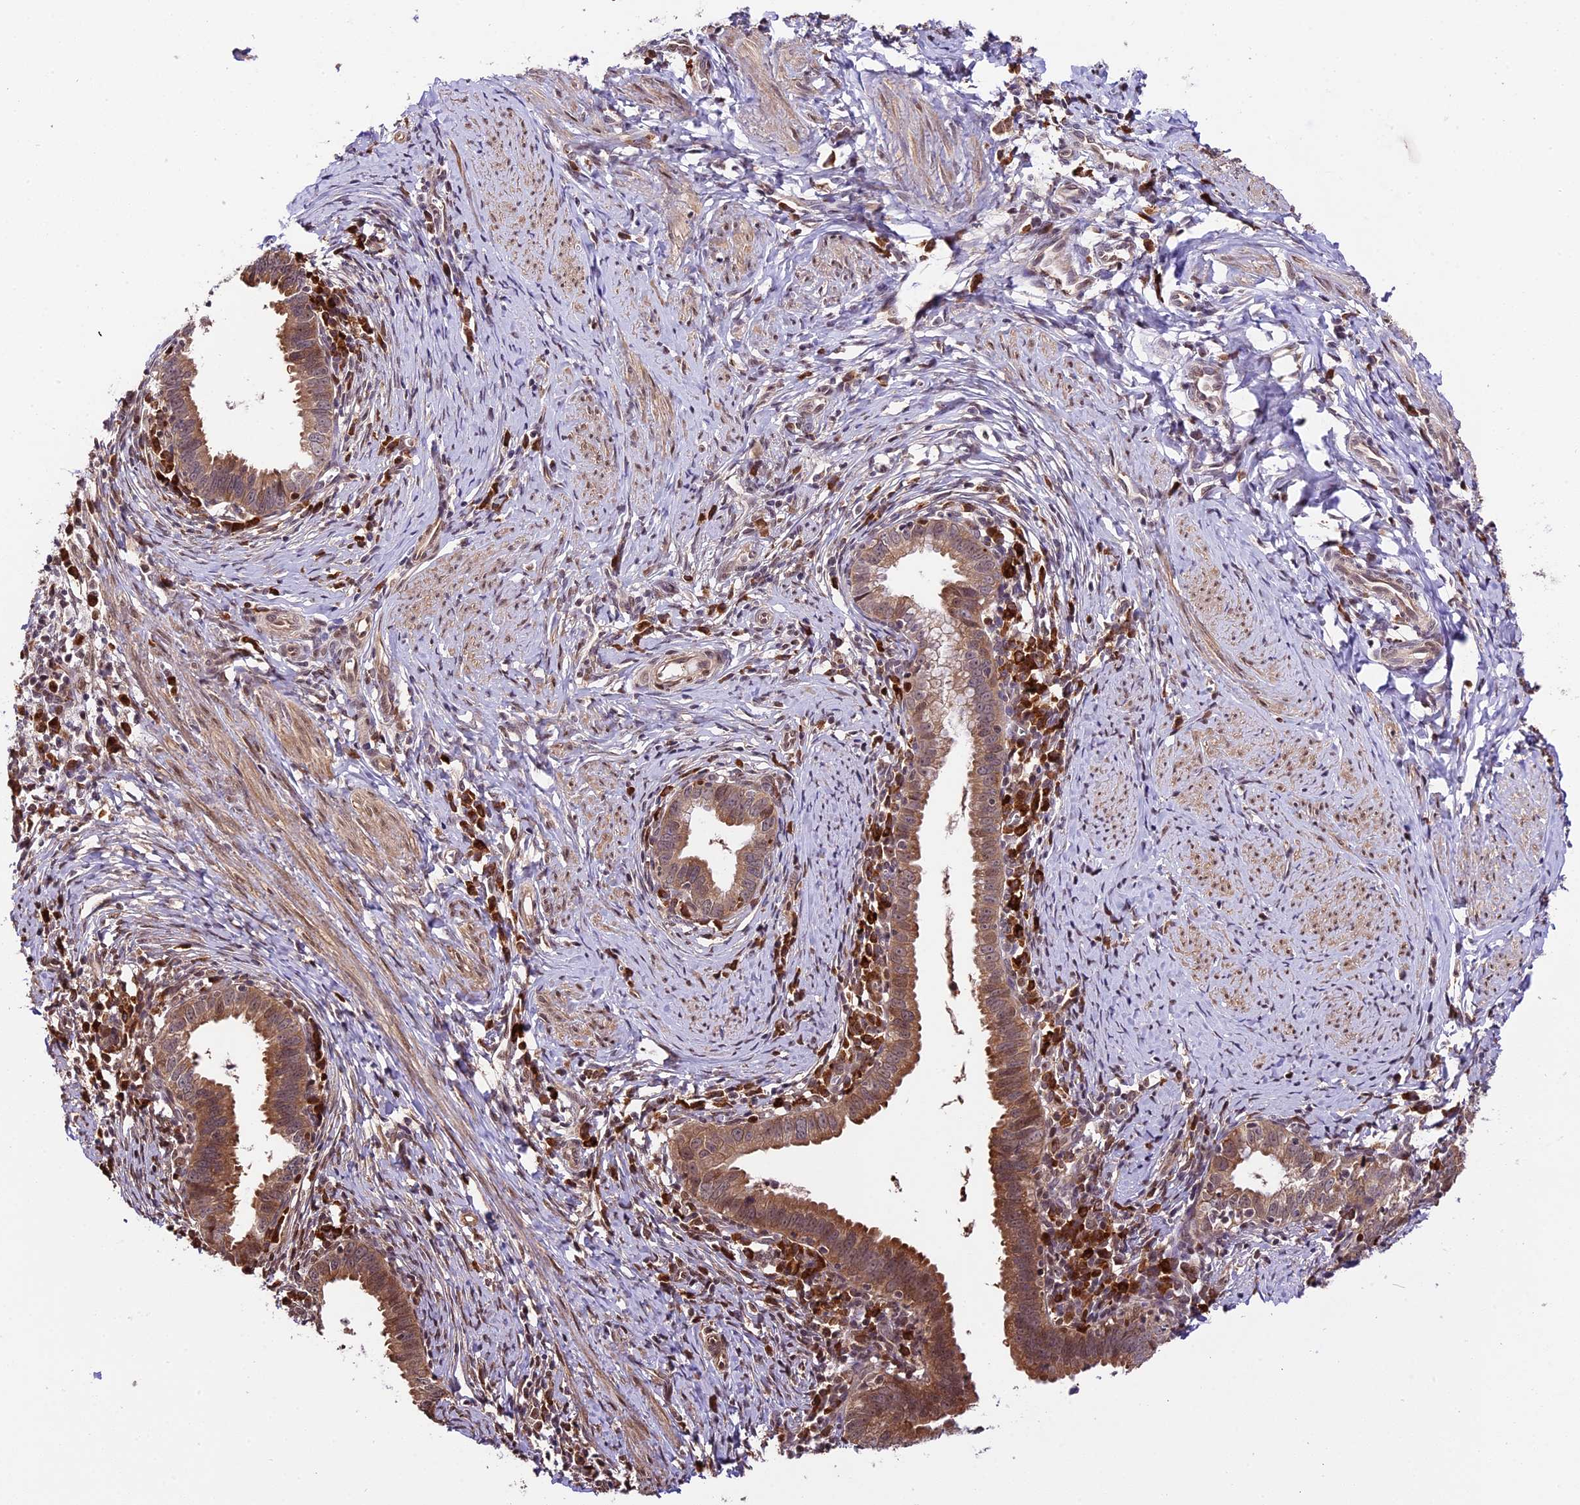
{"staining": {"intensity": "moderate", "quantity": ">75%", "location": "cytoplasmic/membranous,nuclear"}, "tissue": "cervical cancer", "cell_type": "Tumor cells", "image_type": "cancer", "snomed": [{"axis": "morphology", "description": "Adenocarcinoma, NOS"}, {"axis": "topography", "description": "Cervix"}], "caption": "DAB (3,3'-diaminobenzidine) immunohistochemical staining of human adenocarcinoma (cervical) shows moderate cytoplasmic/membranous and nuclear protein staining in approximately >75% of tumor cells.", "gene": "HERPUD1", "patient": {"sex": "female", "age": 36}}